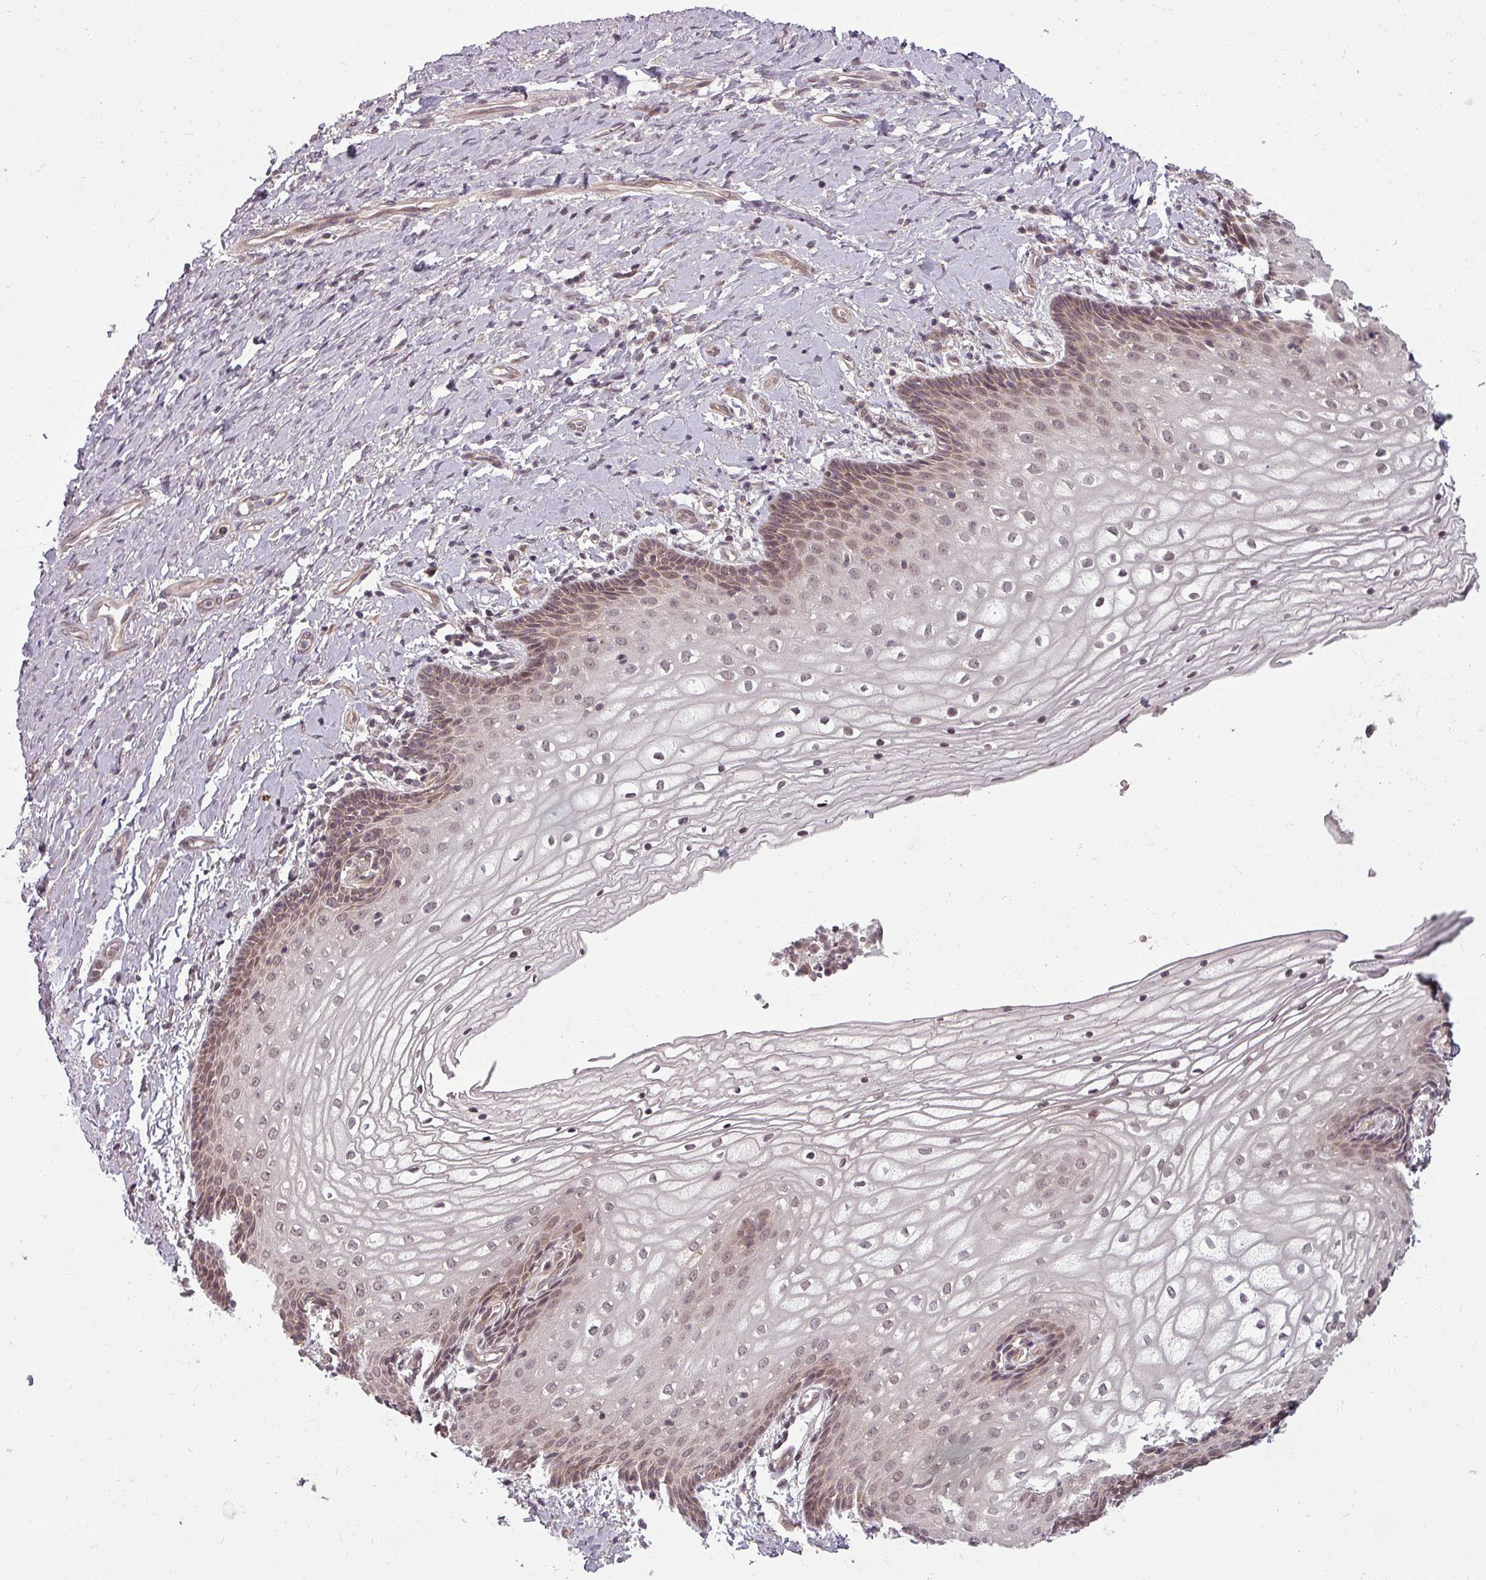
{"staining": {"intensity": "weak", "quantity": ">75%", "location": "nuclear"}, "tissue": "vagina", "cell_type": "Squamous epithelial cells", "image_type": "normal", "snomed": [{"axis": "morphology", "description": "Normal tissue, NOS"}, {"axis": "topography", "description": "Vagina"}], "caption": "Immunohistochemical staining of benign human vagina shows low levels of weak nuclear staining in about >75% of squamous epithelial cells.", "gene": "CLIC1", "patient": {"sex": "female", "age": 60}}